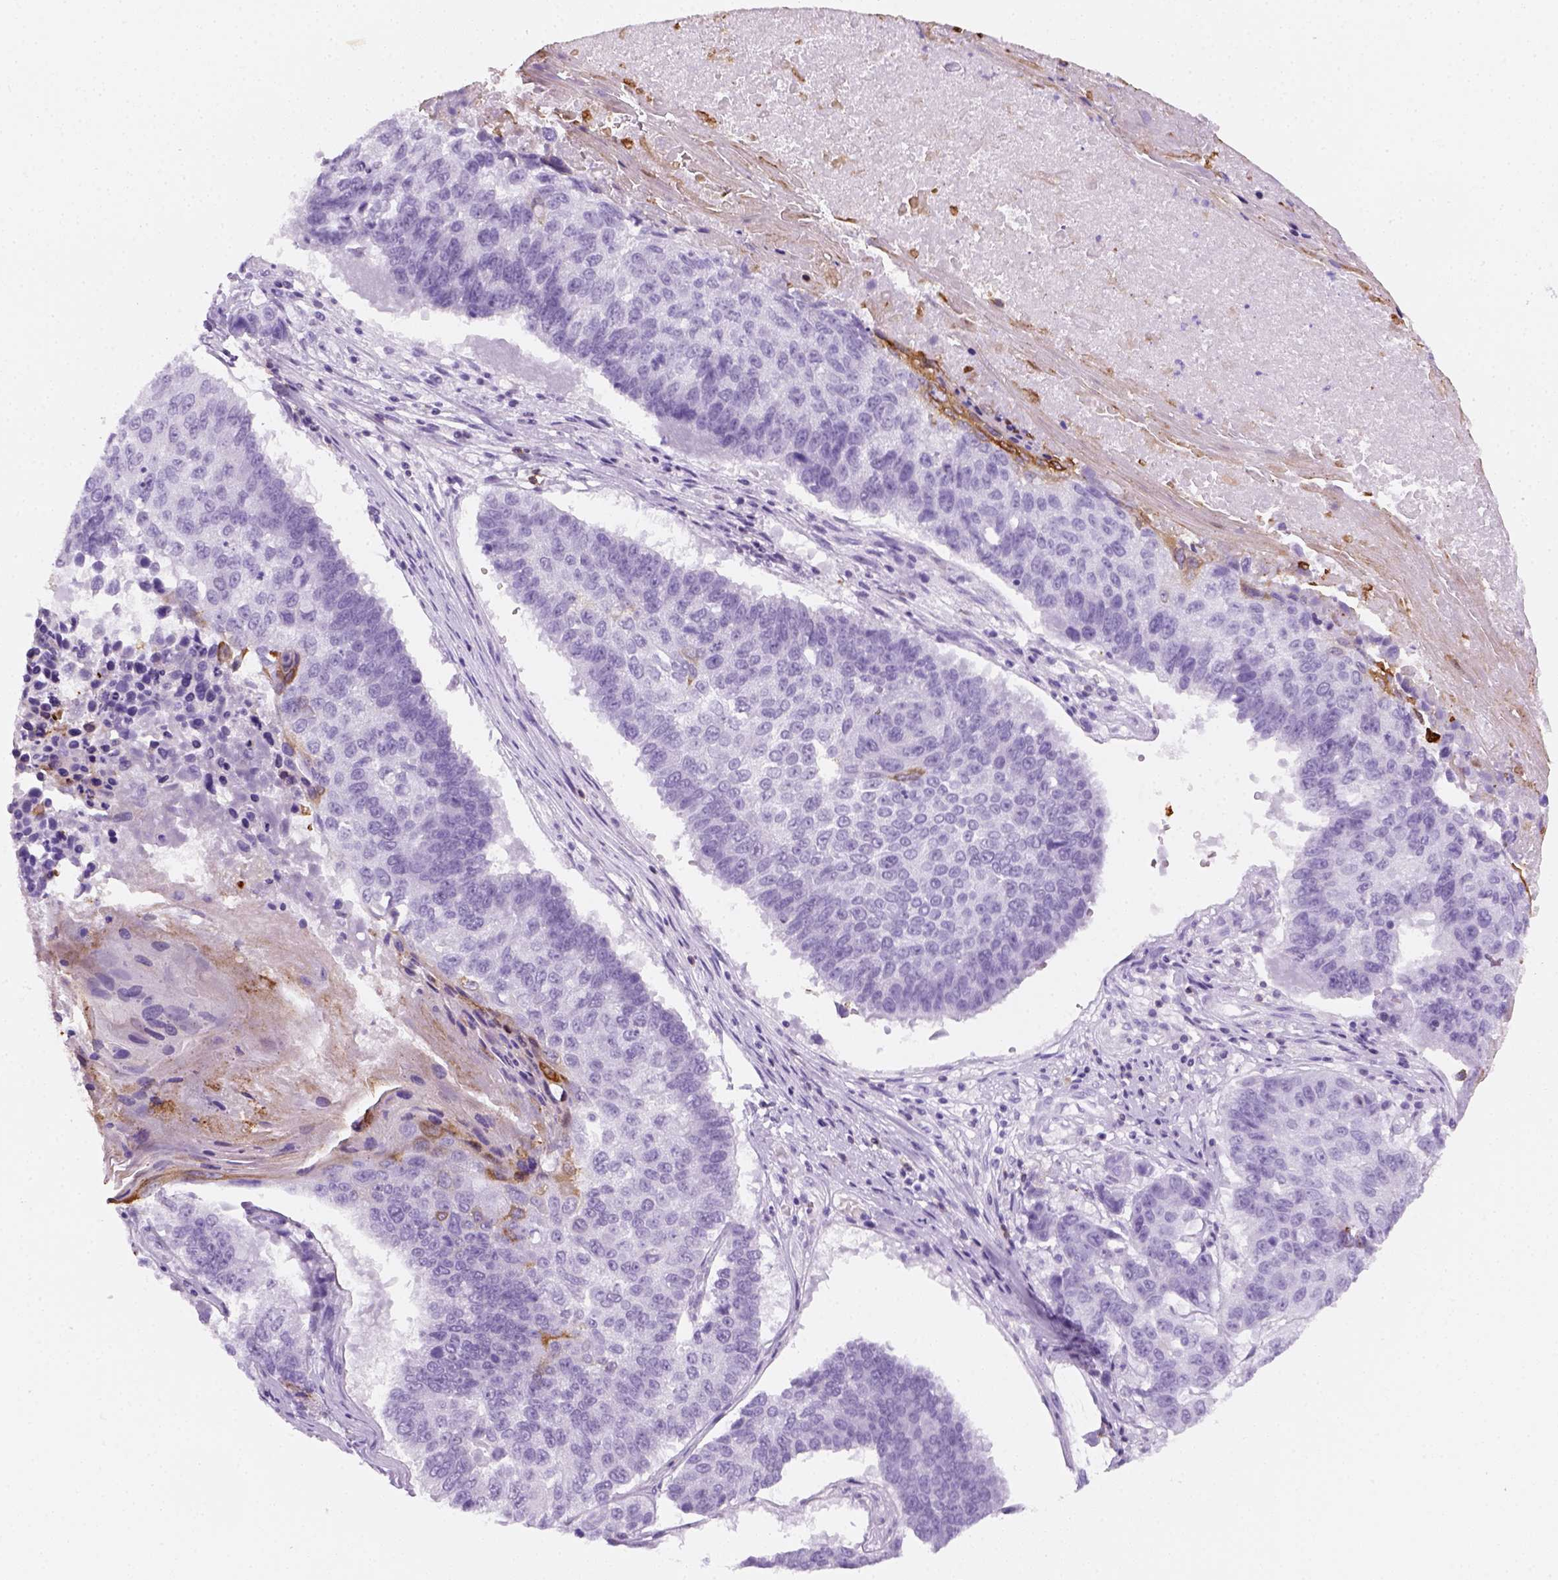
{"staining": {"intensity": "negative", "quantity": "none", "location": "none"}, "tissue": "lung cancer", "cell_type": "Tumor cells", "image_type": "cancer", "snomed": [{"axis": "morphology", "description": "Squamous cell carcinoma, NOS"}, {"axis": "topography", "description": "Lung"}], "caption": "Immunohistochemistry (IHC) of lung cancer (squamous cell carcinoma) exhibits no staining in tumor cells.", "gene": "AQP3", "patient": {"sex": "male", "age": 73}}